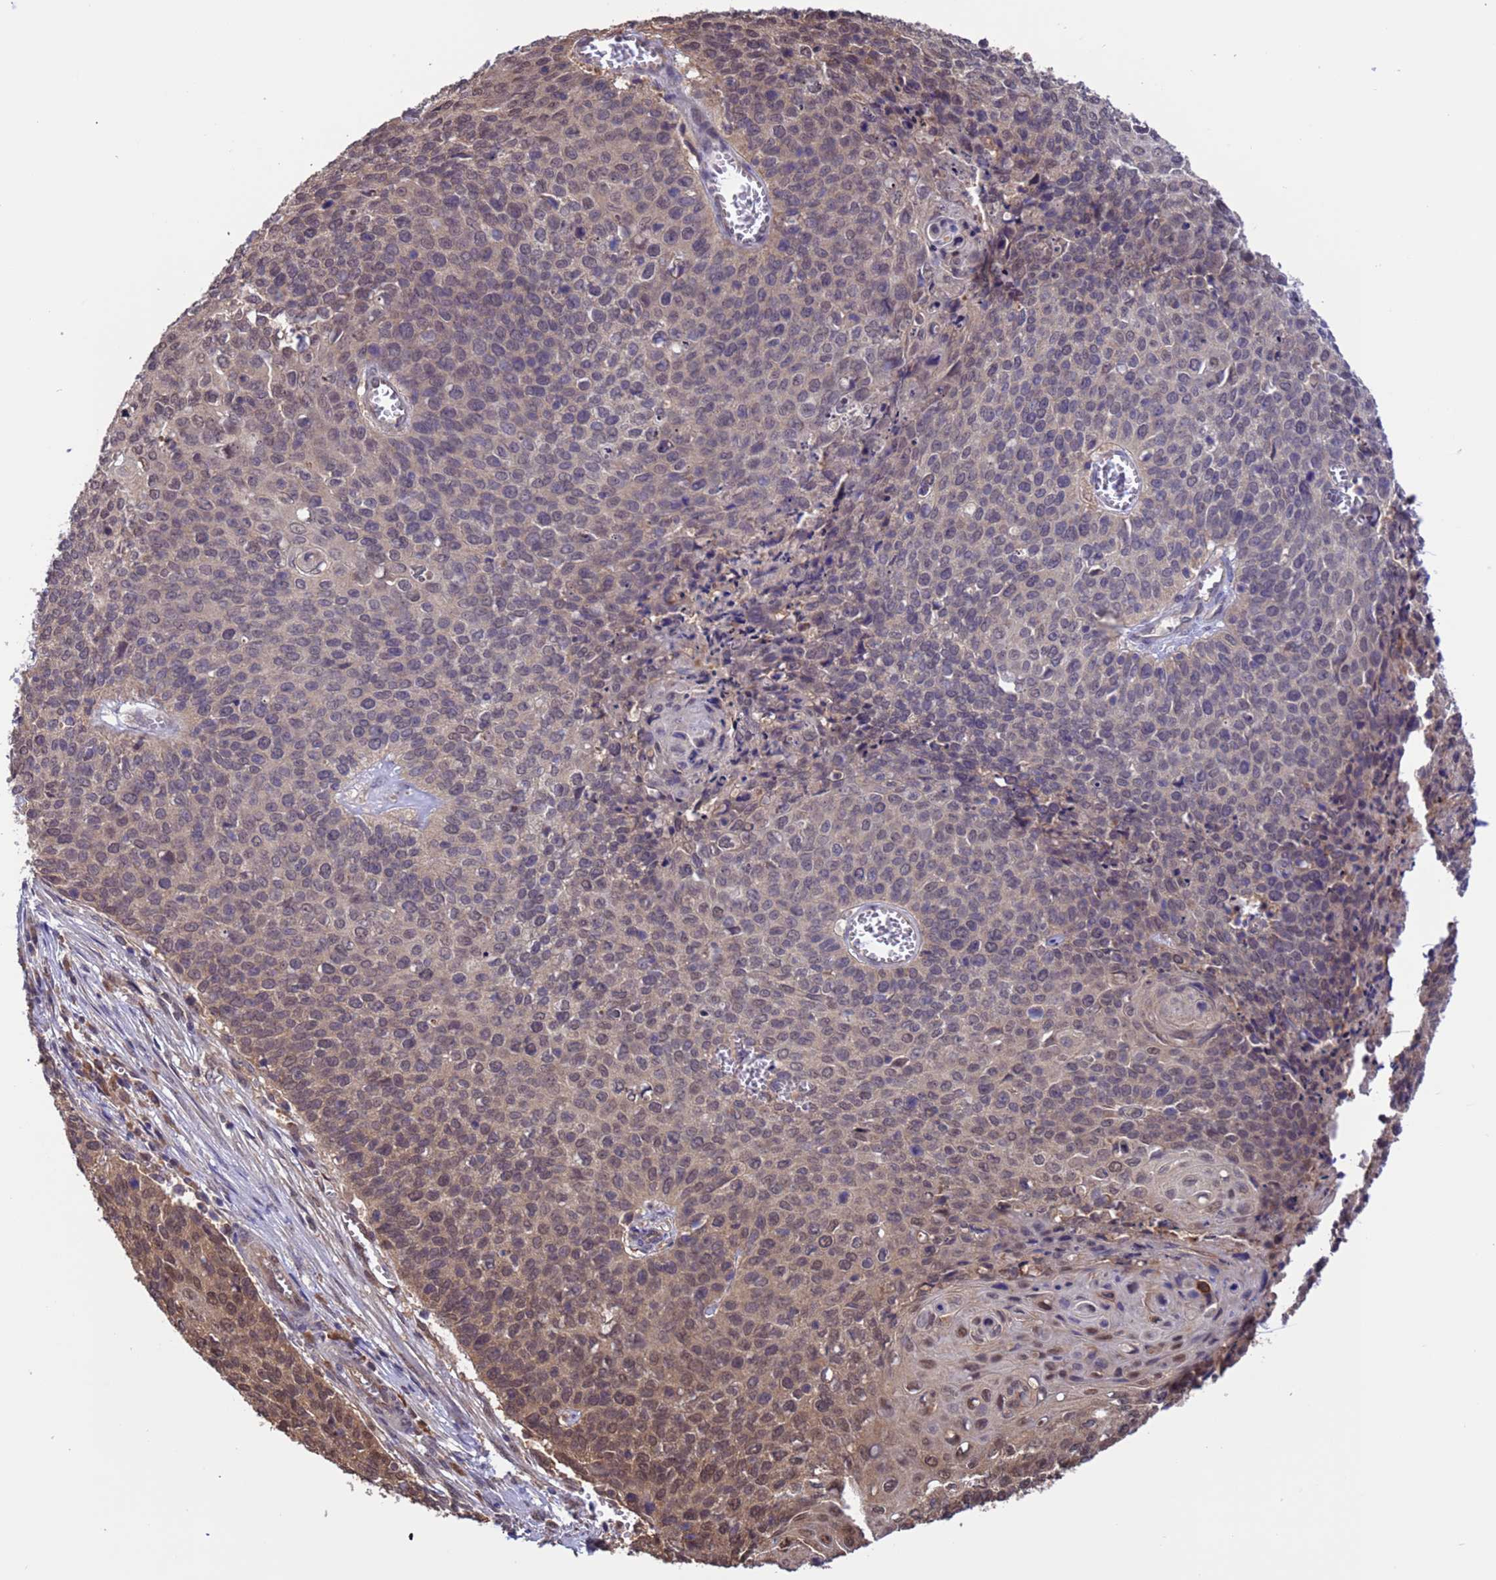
{"staining": {"intensity": "weak", "quantity": "25%-75%", "location": "cytoplasmic/membranous,nuclear"}, "tissue": "cervical cancer", "cell_type": "Tumor cells", "image_type": "cancer", "snomed": [{"axis": "morphology", "description": "Squamous cell carcinoma, NOS"}, {"axis": "topography", "description": "Cervix"}], "caption": "Cervical squamous cell carcinoma tissue reveals weak cytoplasmic/membranous and nuclear expression in about 25%-75% of tumor cells, visualized by immunohistochemistry.", "gene": "ZFP69B", "patient": {"sex": "female", "age": 39}}